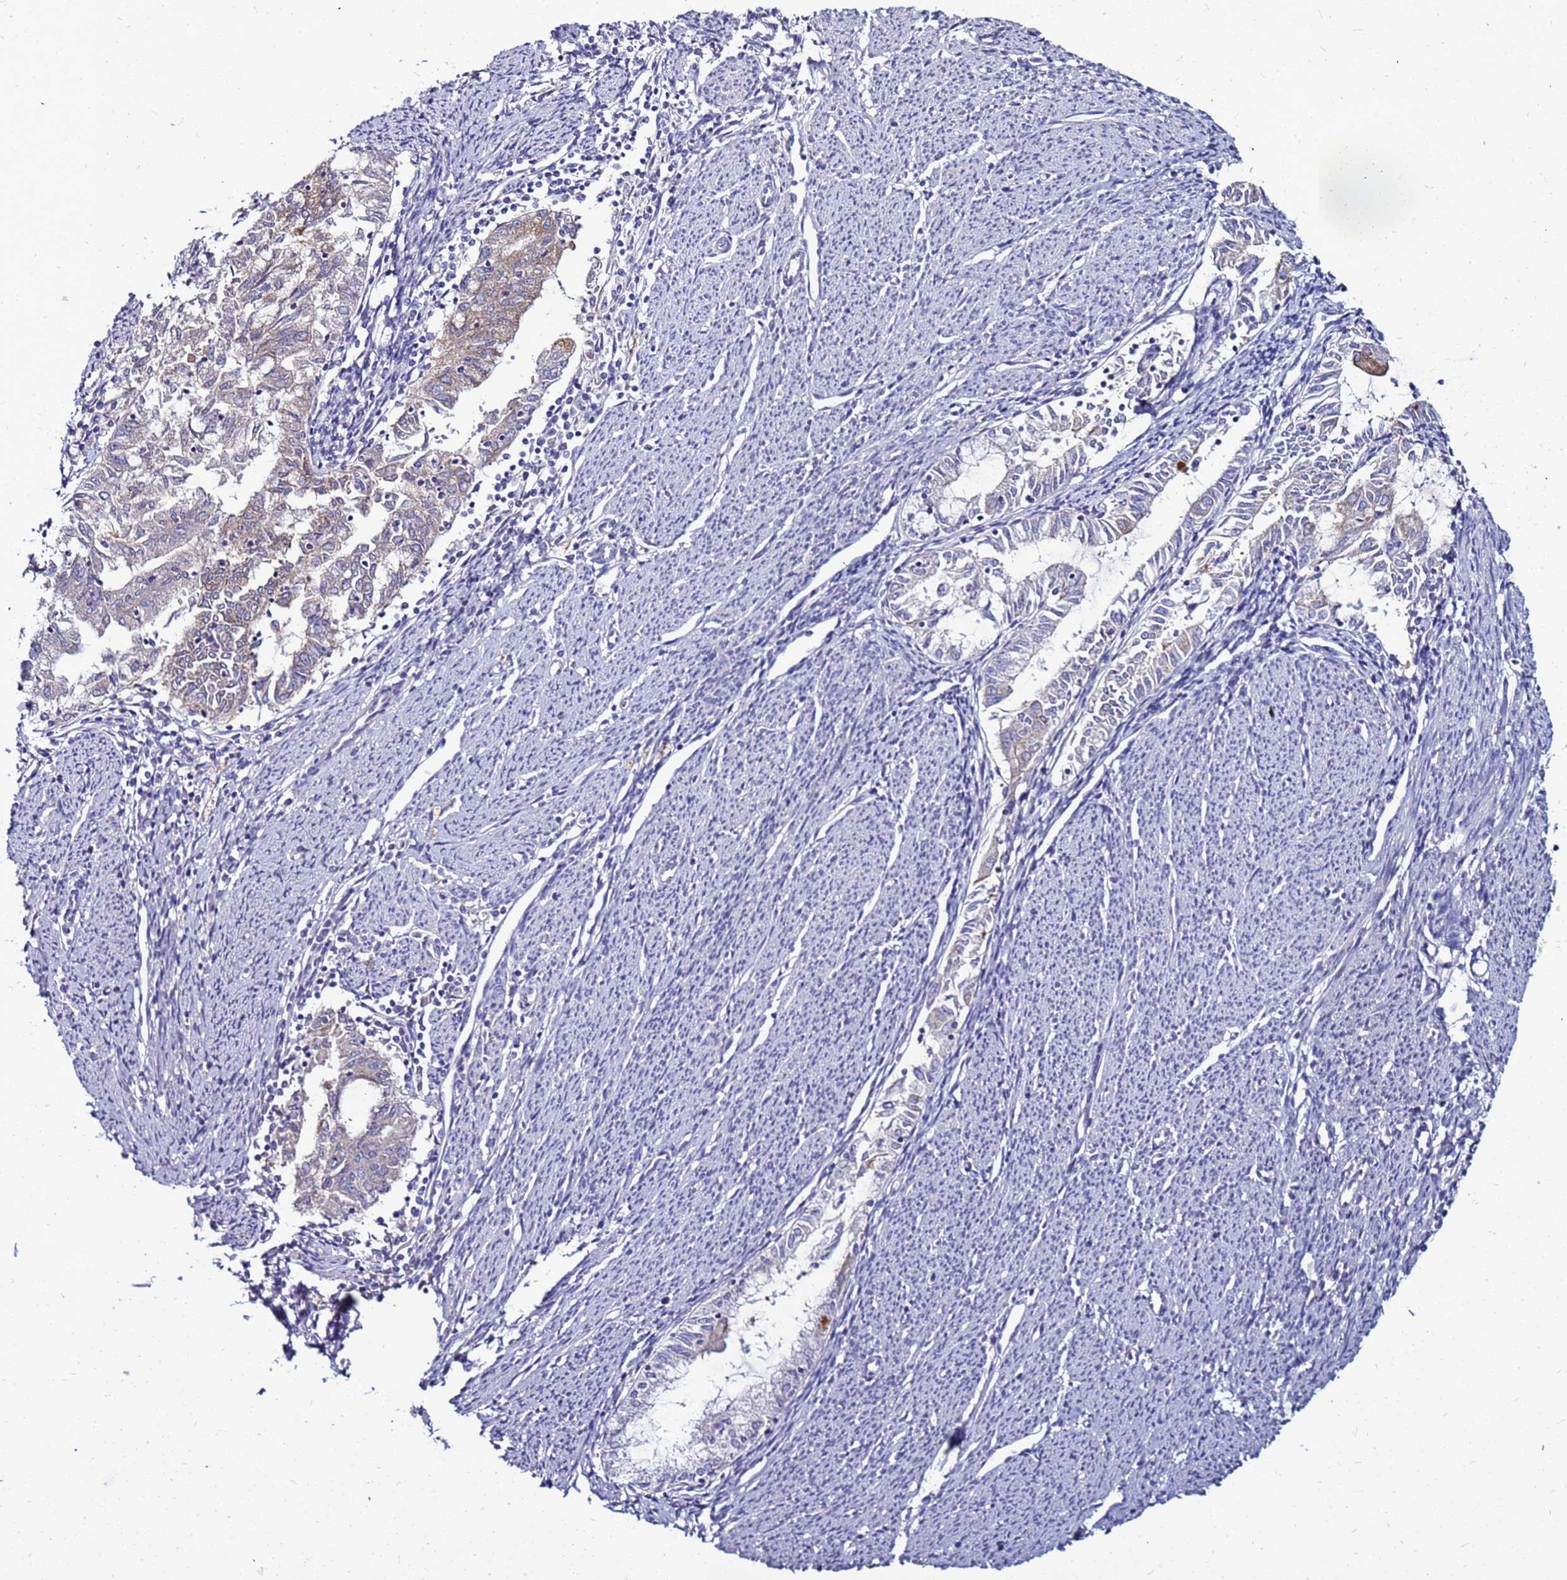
{"staining": {"intensity": "moderate", "quantity": "<25%", "location": "cytoplasmic/membranous"}, "tissue": "endometrial cancer", "cell_type": "Tumor cells", "image_type": "cancer", "snomed": [{"axis": "morphology", "description": "Adenocarcinoma, NOS"}, {"axis": "topography", "description": "Endometrium"}], "caption": "A photomicrograph showing moderate cytoplasmic/membranous staining in approximately <25% of tumor cells in adenocarcinoma (endometrial), as visualized by brown immunohistochemical staining.", "gene": "SLC44A3", "patient": {"sex": "female", "age": 79}}